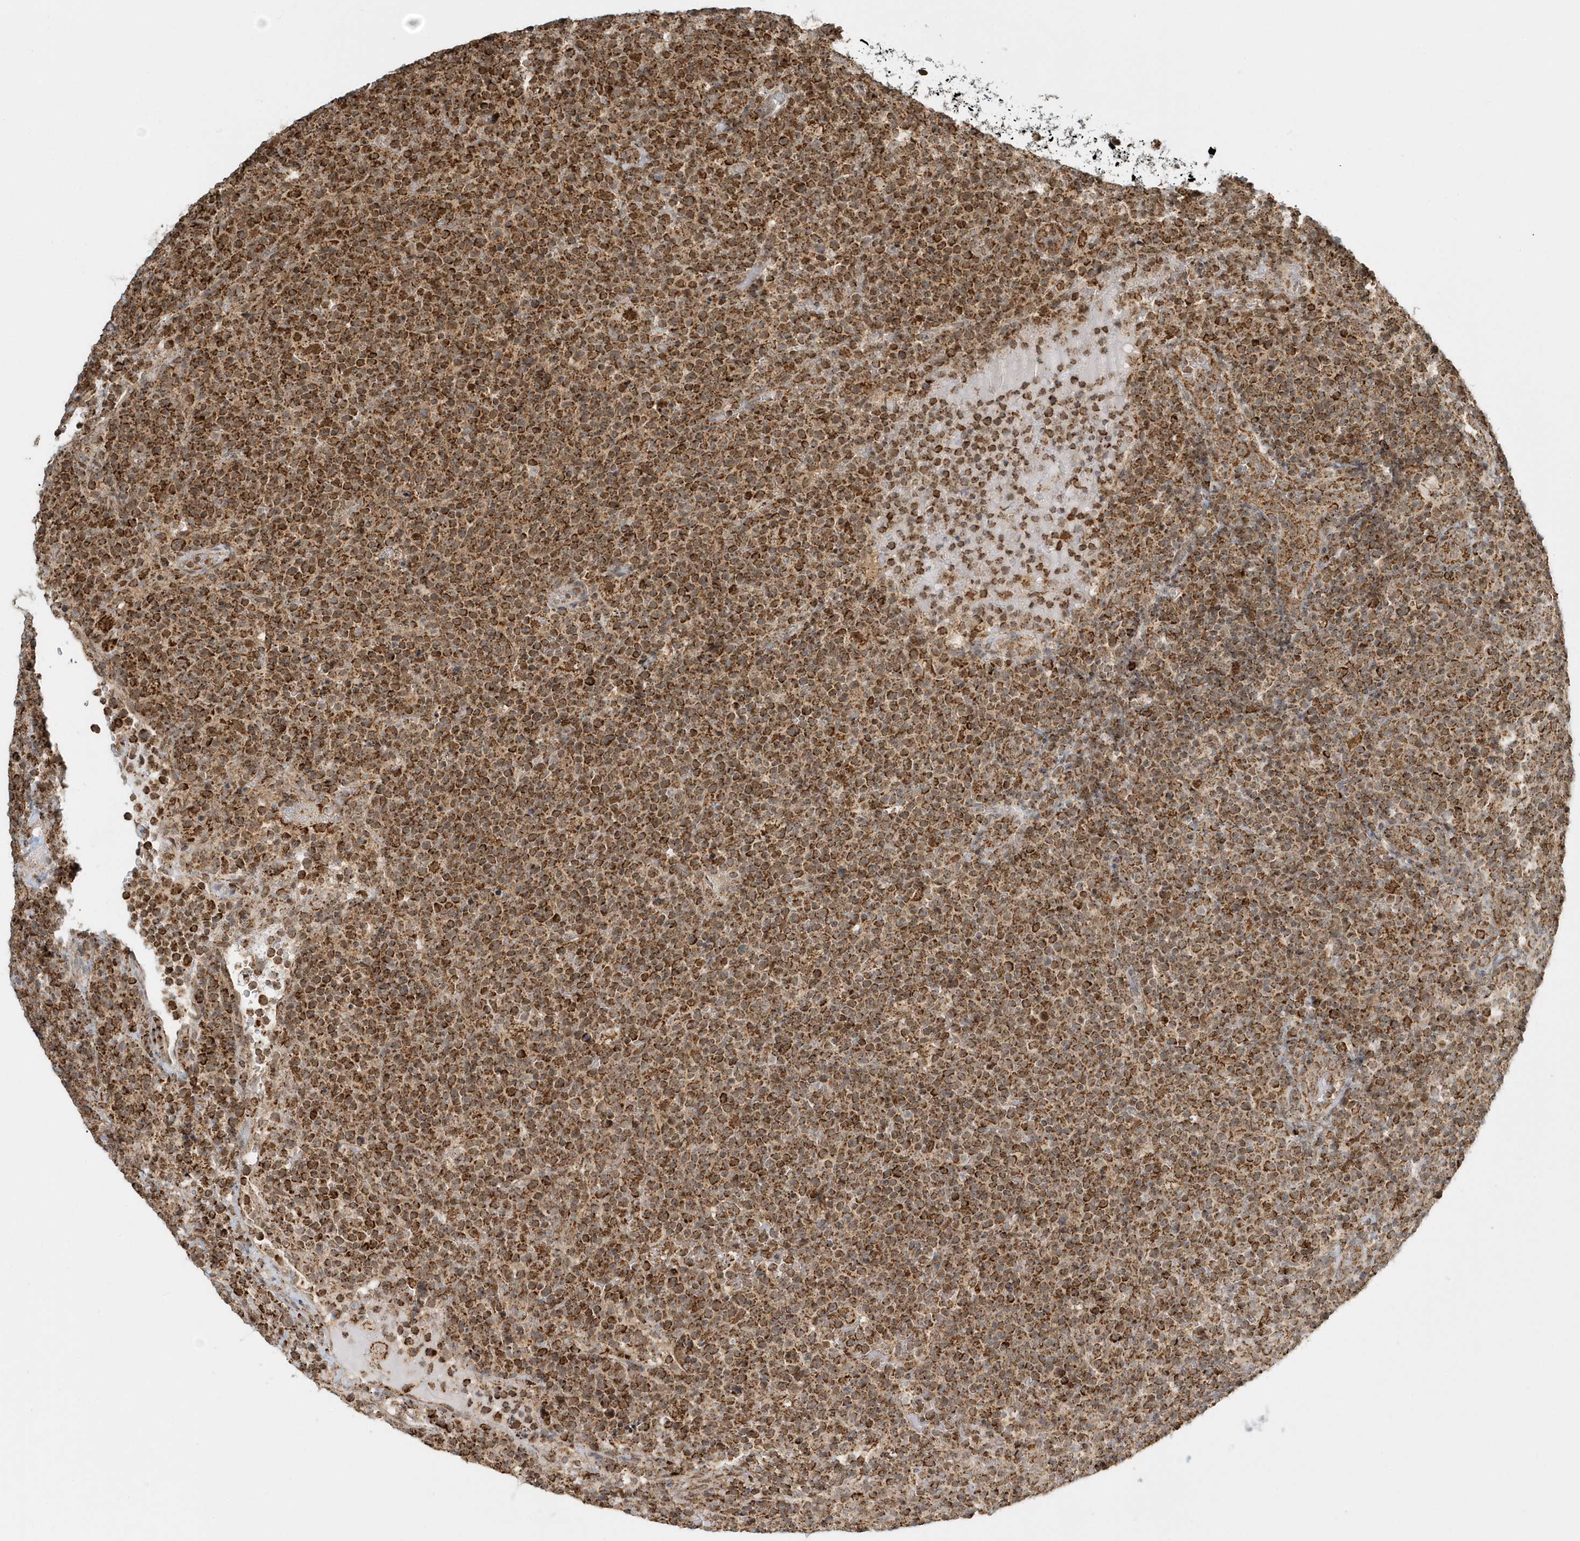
{"staining": {"intensity": "strong", "quantity": ">75%", "location": "cytoplasmic/membranous"}, "tissue": "lymphoma", "cell_type": "Tumor cells", "image_type": "cancer", "snomed": [{"axis": "morphology", "description": "Malignant lymphoma, non-Hodgkin's type, High grade"}, {"axis": "topography", "description": "Lymph node"}], "caption": "IHC of malignant lymphoma, non-Hodgkin's type (high-grade) displays high levels of strong cytoplasmic/membranous expression in approximately >75% of tumor cells. The staining is performed using DAB (3,3'-diaminobenzidine) brown chromogen to label protein expression. The nuclei are counter-stained blue using hematoxylin.", "gene": "PSMD6", "patient": {"sex": "male", "age": 61}}